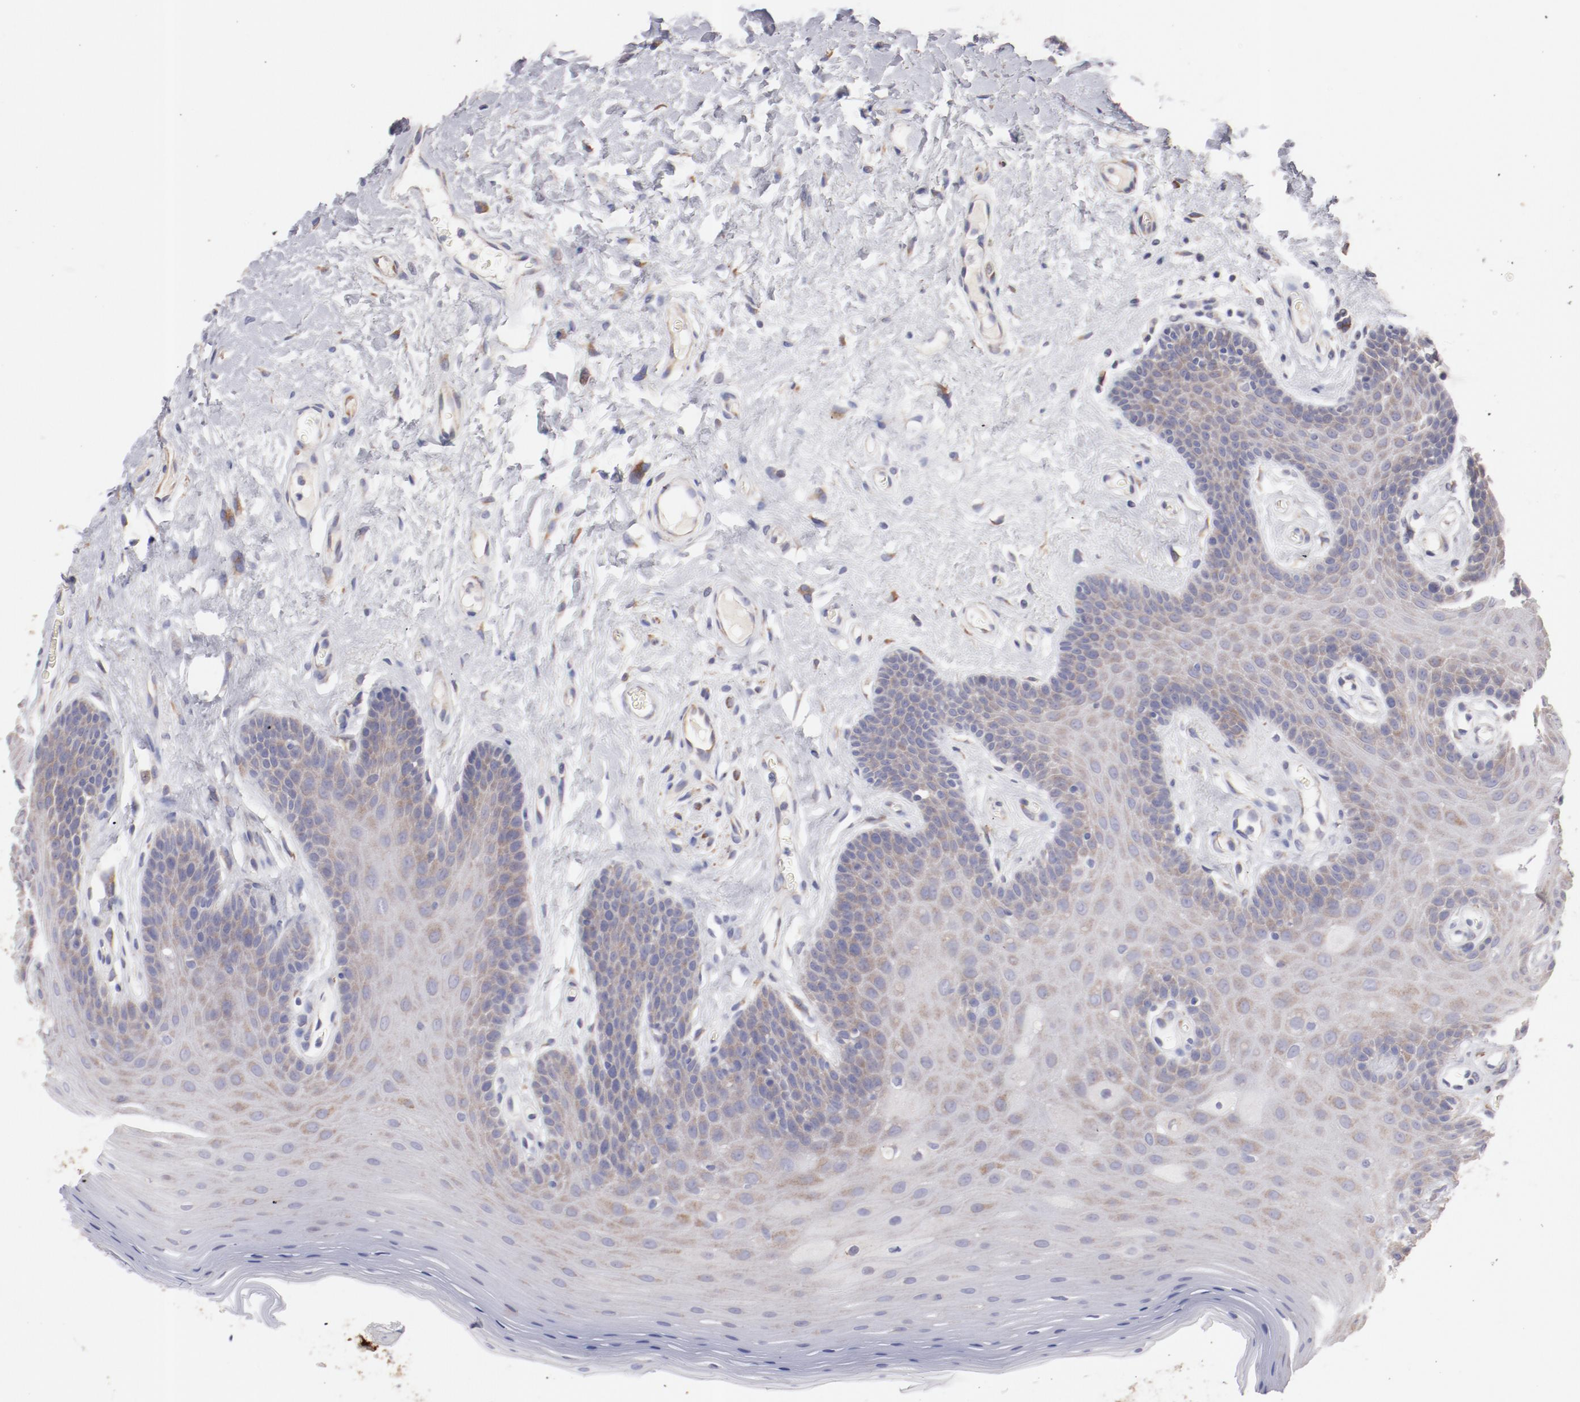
{"staining": {"intensity": "weak", "quantity": "25%-75%", "location": "cytoplasmic/membranous"}, "tissue": "oral mucosa", "cell_type": "Squamous epithelial cells", "image_type": "normal", "snomed": [{"axis": "morphology", "description": "Normal tissue, NOS"}, {"axis": "morphology", "description": "Squamous cell carcinoma, NOS"}, {"axis": "topography", "description": "Skeletal muscle"}, {"axis": "topography", "description": "Oral tissue"}, {"axis": "topography", "description": "Head-Neck"}], "caption": "Immunohistochemistry of normal oral mucosa reveals low levels of weak cytoplasmic/membranous staining in approximately 25%-75% of squamous epithelial cells.", "gene": "ENTPD5", "patient": {"sex": "male", "age": 71}}